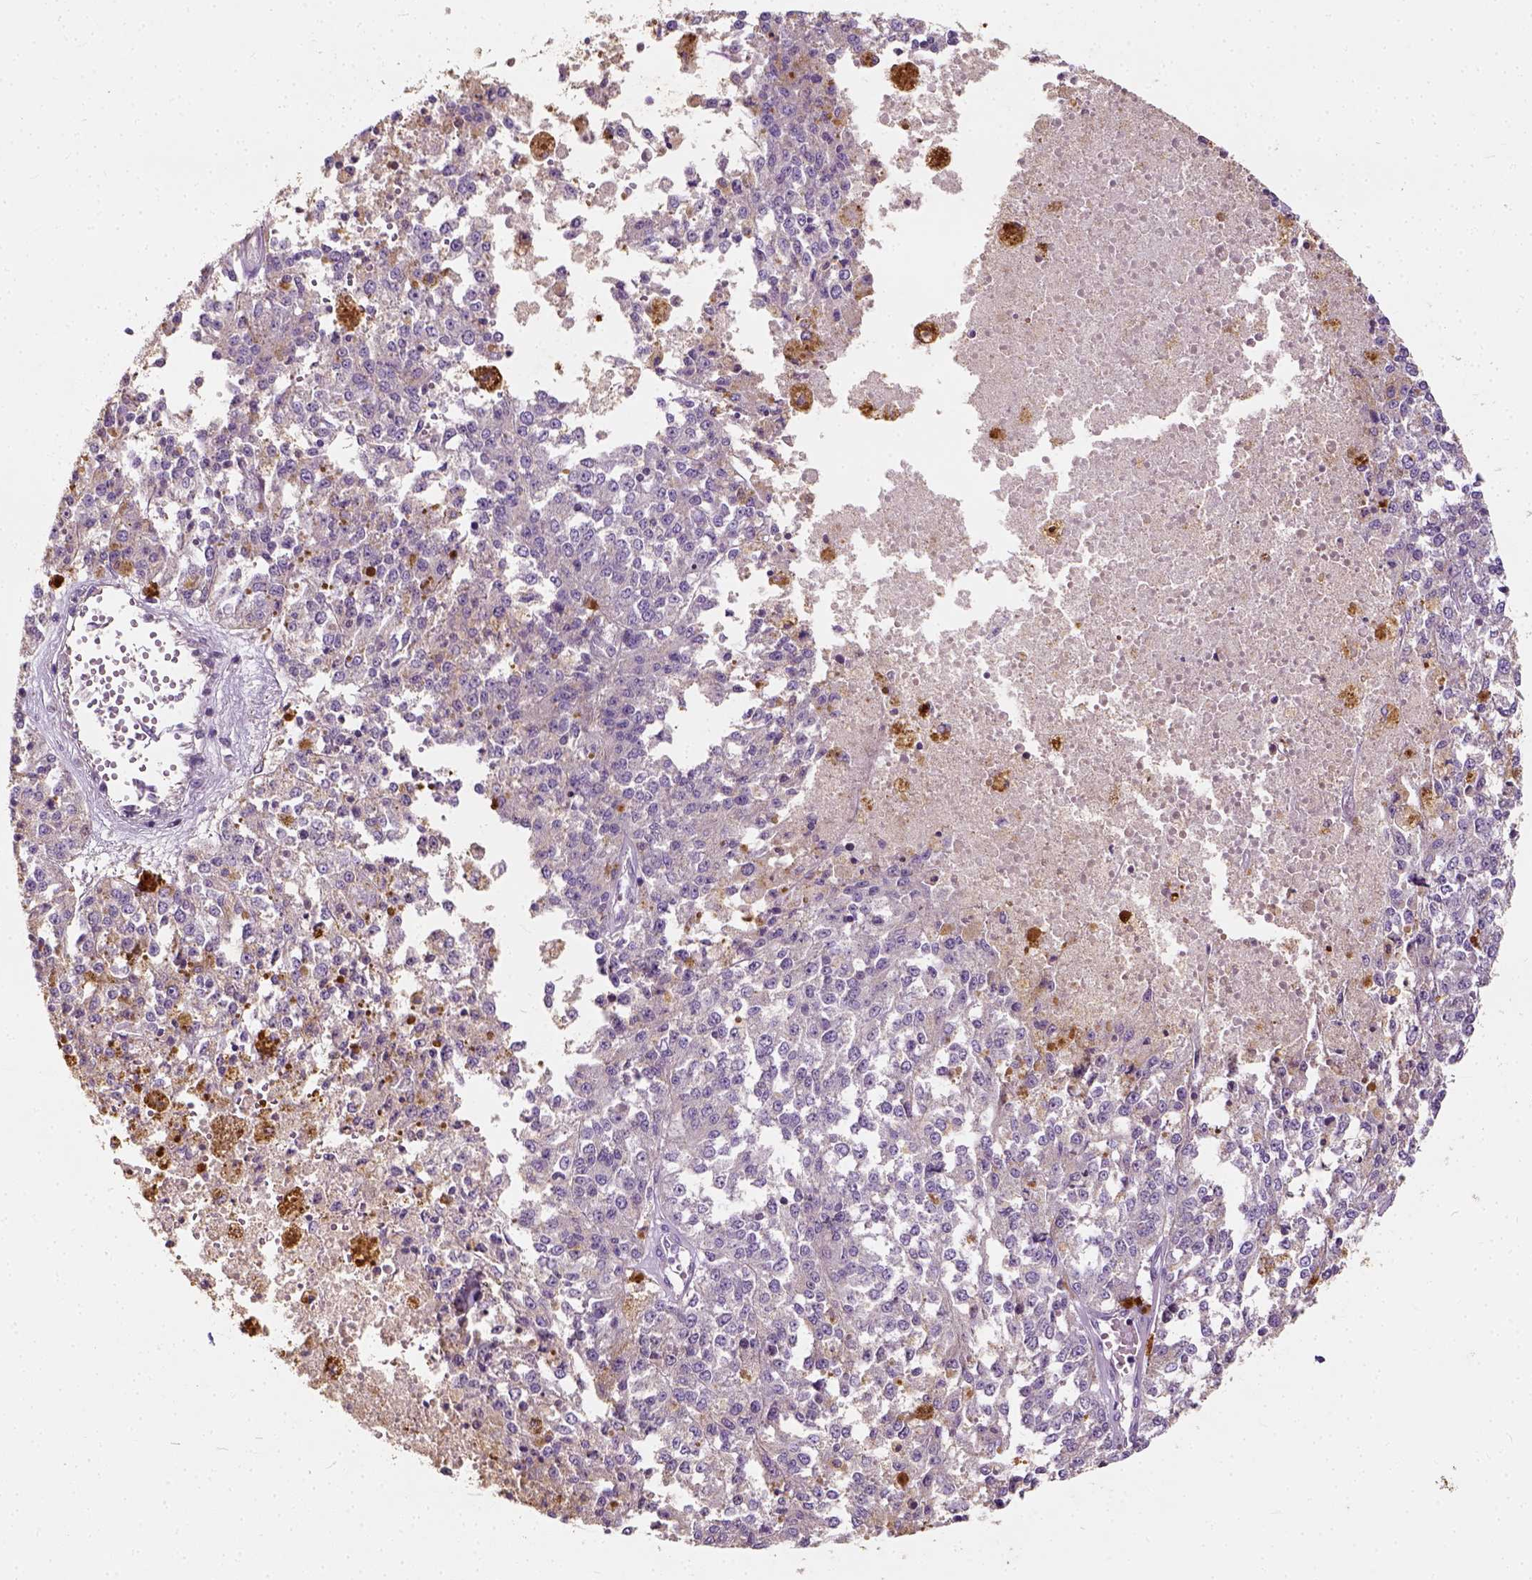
{"staining": {"intensity": "negative", "quantity": "none", "location": "none"}, "tissue": "melanoma", "cell_type": "Tumor cells", "image_type": "cancer", "snomed": [{"axis": "morphology", "description": "Malignant melanoma, Metastatic site"}, {"axis": "topography", "description": "Lymph node"}], "caption": "High magnification brightfield microscopy of melanoma stained with DAB (3,3'-diaminobenzidine) (brown) and counterstained with hematoxylin (blue): tumor cells show no significant expression.", "gene": "DHCR24", "patient": {"sex": "female", "age": 64}}